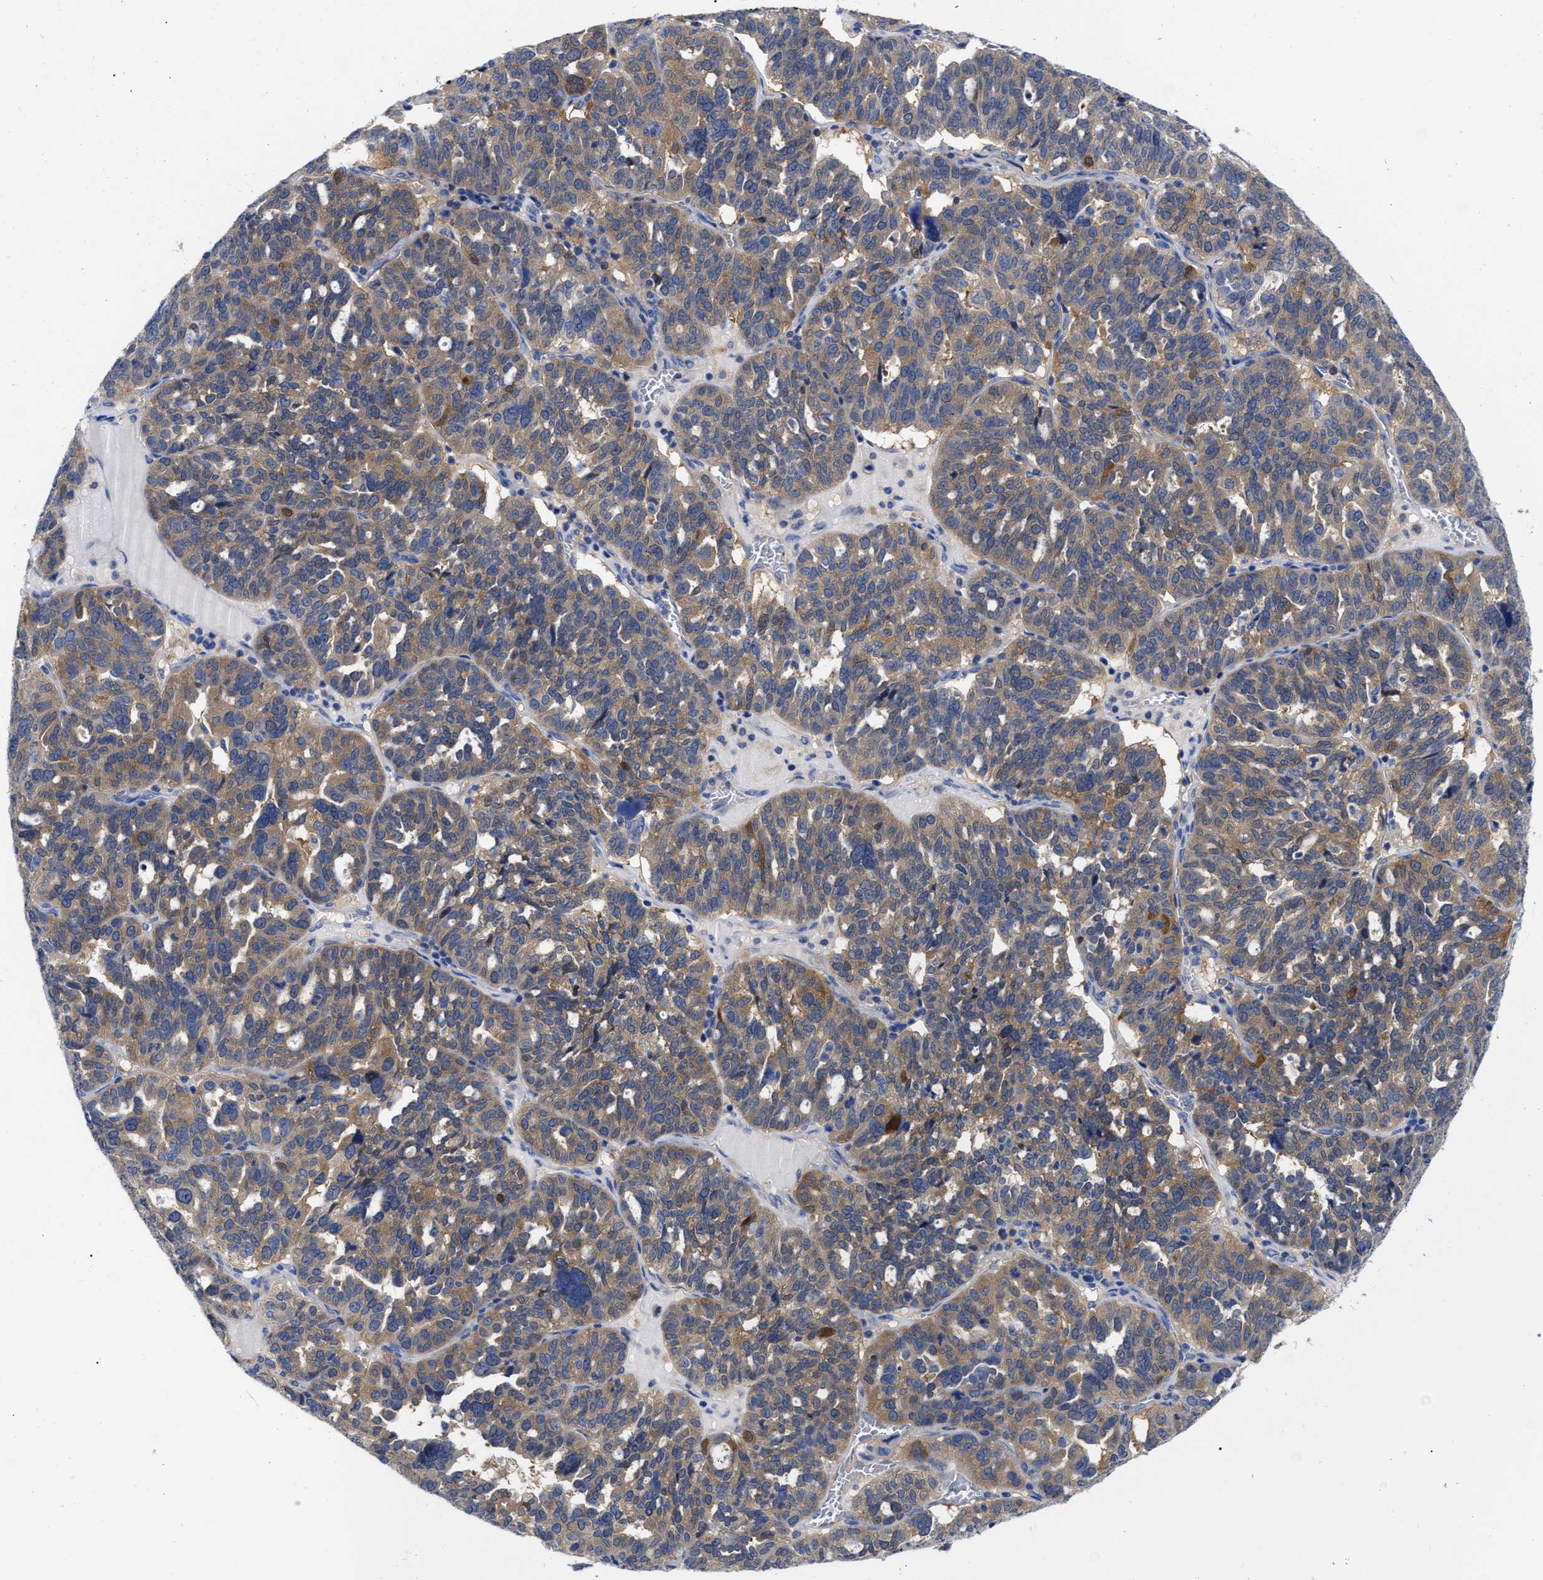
{"staining": {"intensity": "moderate", "quantity": ">75%", "location": "cytoplasmic/membranous"}, "tissue": "ovarian cancer", "cell_type": "Tumor cells", "image_type": "cancer", "snomed": [{"axis": "morphology", "description": "Cystadenocarcinoma, serous, NOS"}, {"axis": "topography", "description": "Ovary"}], "caption": "Immunohistochemical staining of serous cystadenocarcinoma (ovarian) reveals moderate cytoplasmic/membranous protein staining in about >75% of tumor cells. The staining was performed using DAB, with brown indicating positive protein expression. Nuclei are stained blue with hematoxylin.", "gene": "RBKS", "patient": {"sex": "female", "age": 59}}